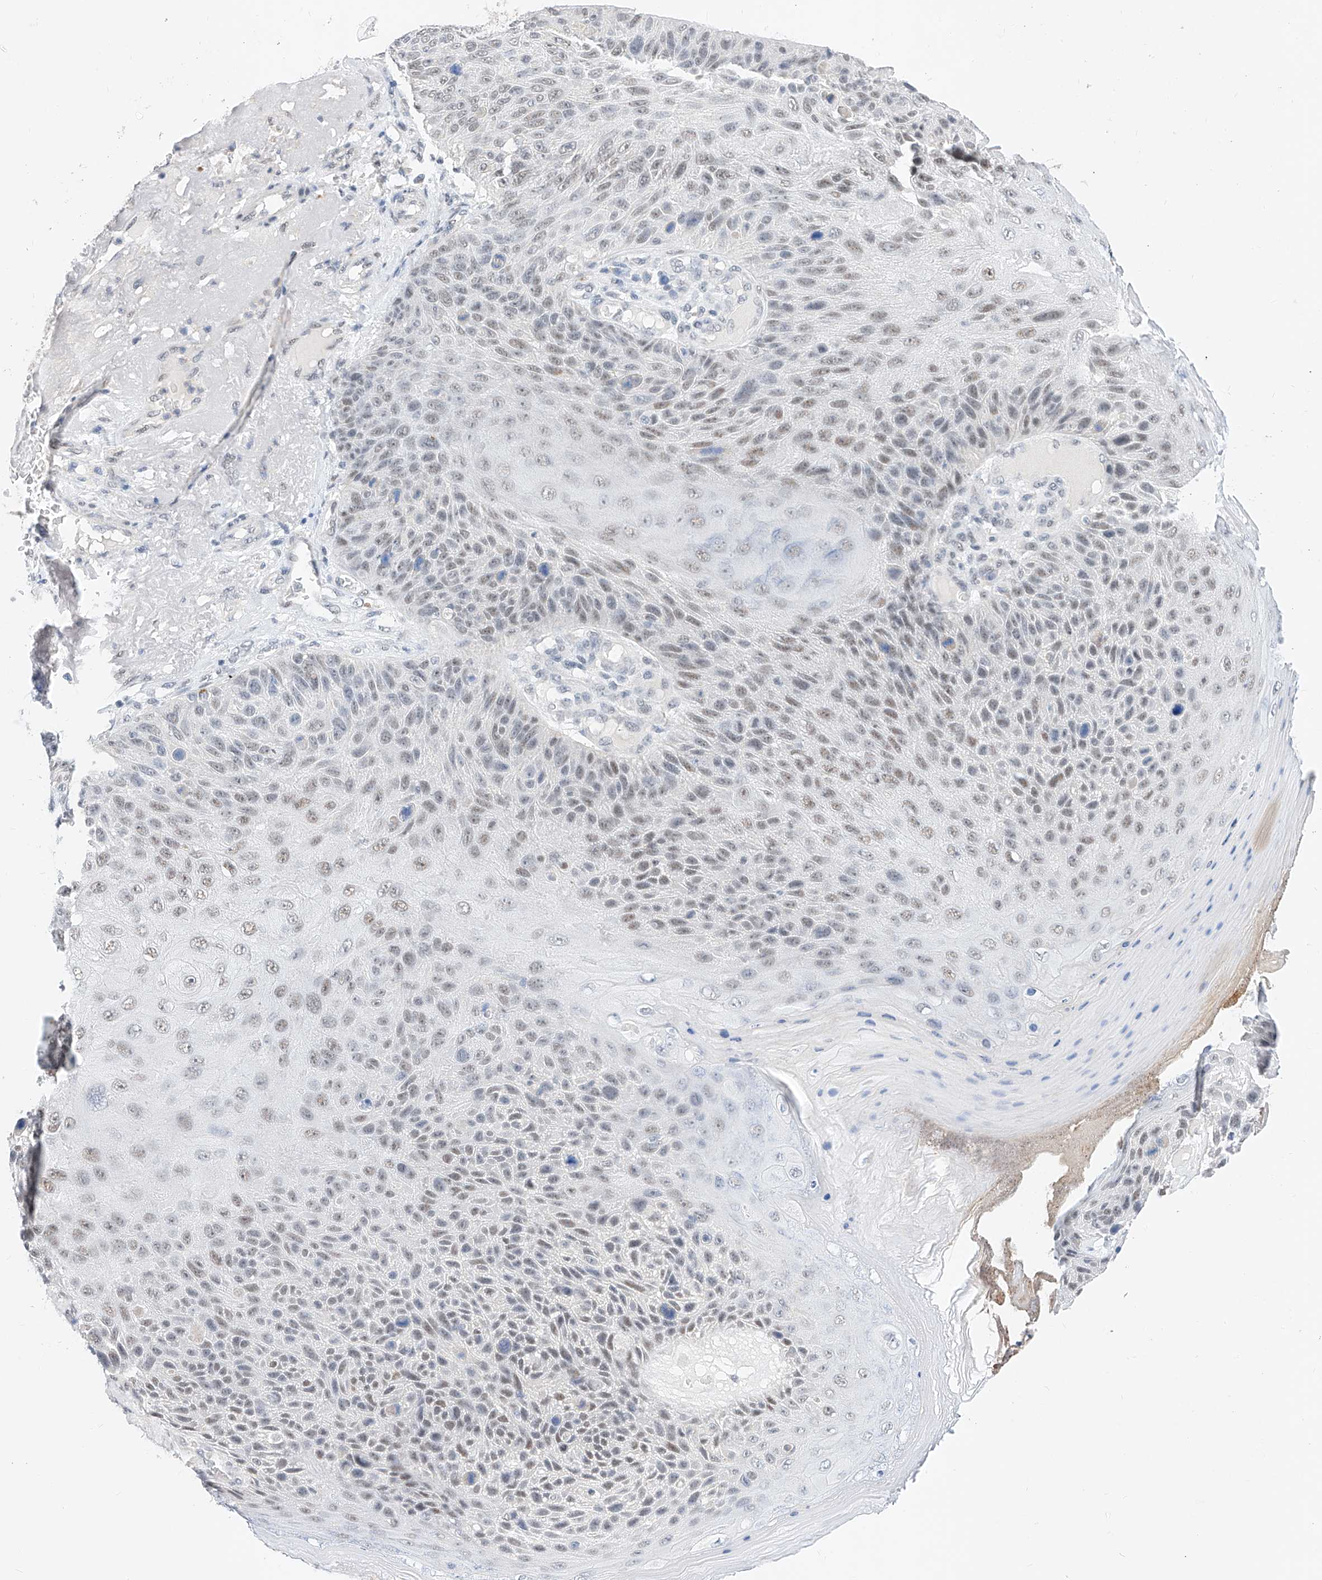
{"staining": {"intensity": "weak", "quantity": "25%-75%", "location": "nuclear"}, "tissue": "skin cancer", "cell_type": "Tumor cells", "image_type": "cancer", "snomed": [{"axis": "morphology", "description": "Squamous cell carcinoma, NOS"}, {"axis": "topography", "description": "Skin"}], "caption": "A low amount of weak nuclear expression is appreciated in about 25%-75% of tumor cells in squamous cell carcinoma (skin) tissue.", "gene": "KCNJ1", "patient": {"sex": "female", "age": 88}}